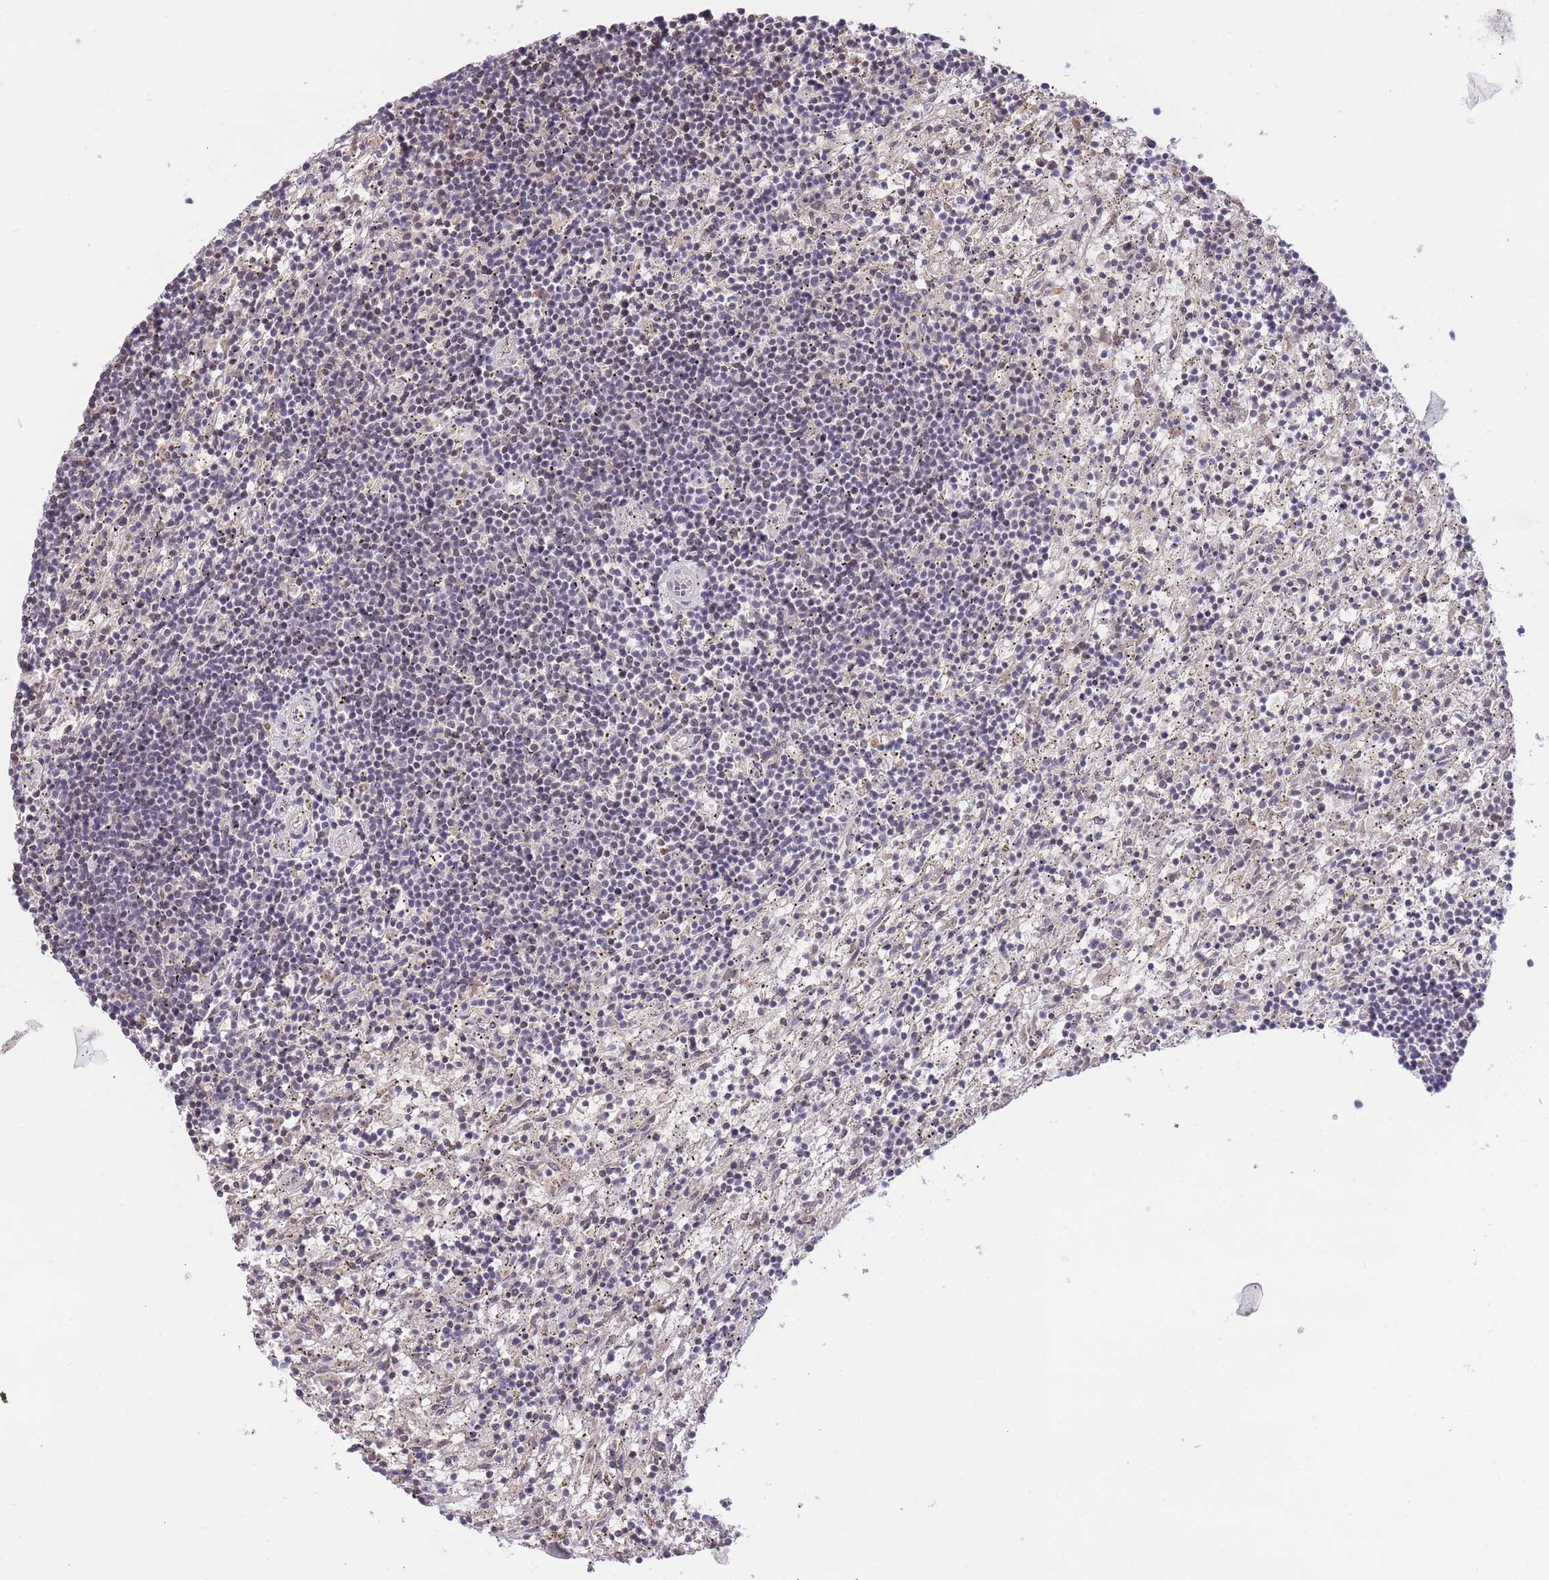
{"staining": {"intensity": "negative", "quantity": "none", "location": "none"}, "tissue": "lymphoma", "cell_type": "Tumor cells", "image_type": "cancer", "snomed": [{"axis": "morphology", "description": "Malignant lymphoma, non-Hodgkin's type, Low grade"}, {"axis": "topography", "description": "Spleen"}], "caption": "There is no significant staining in tumor cells of malignant lymphoma, non-Hodgkin's type (low-grade).", "gene": "GOLGA6L25", "patient": {"sex": "male", "age": 76}}